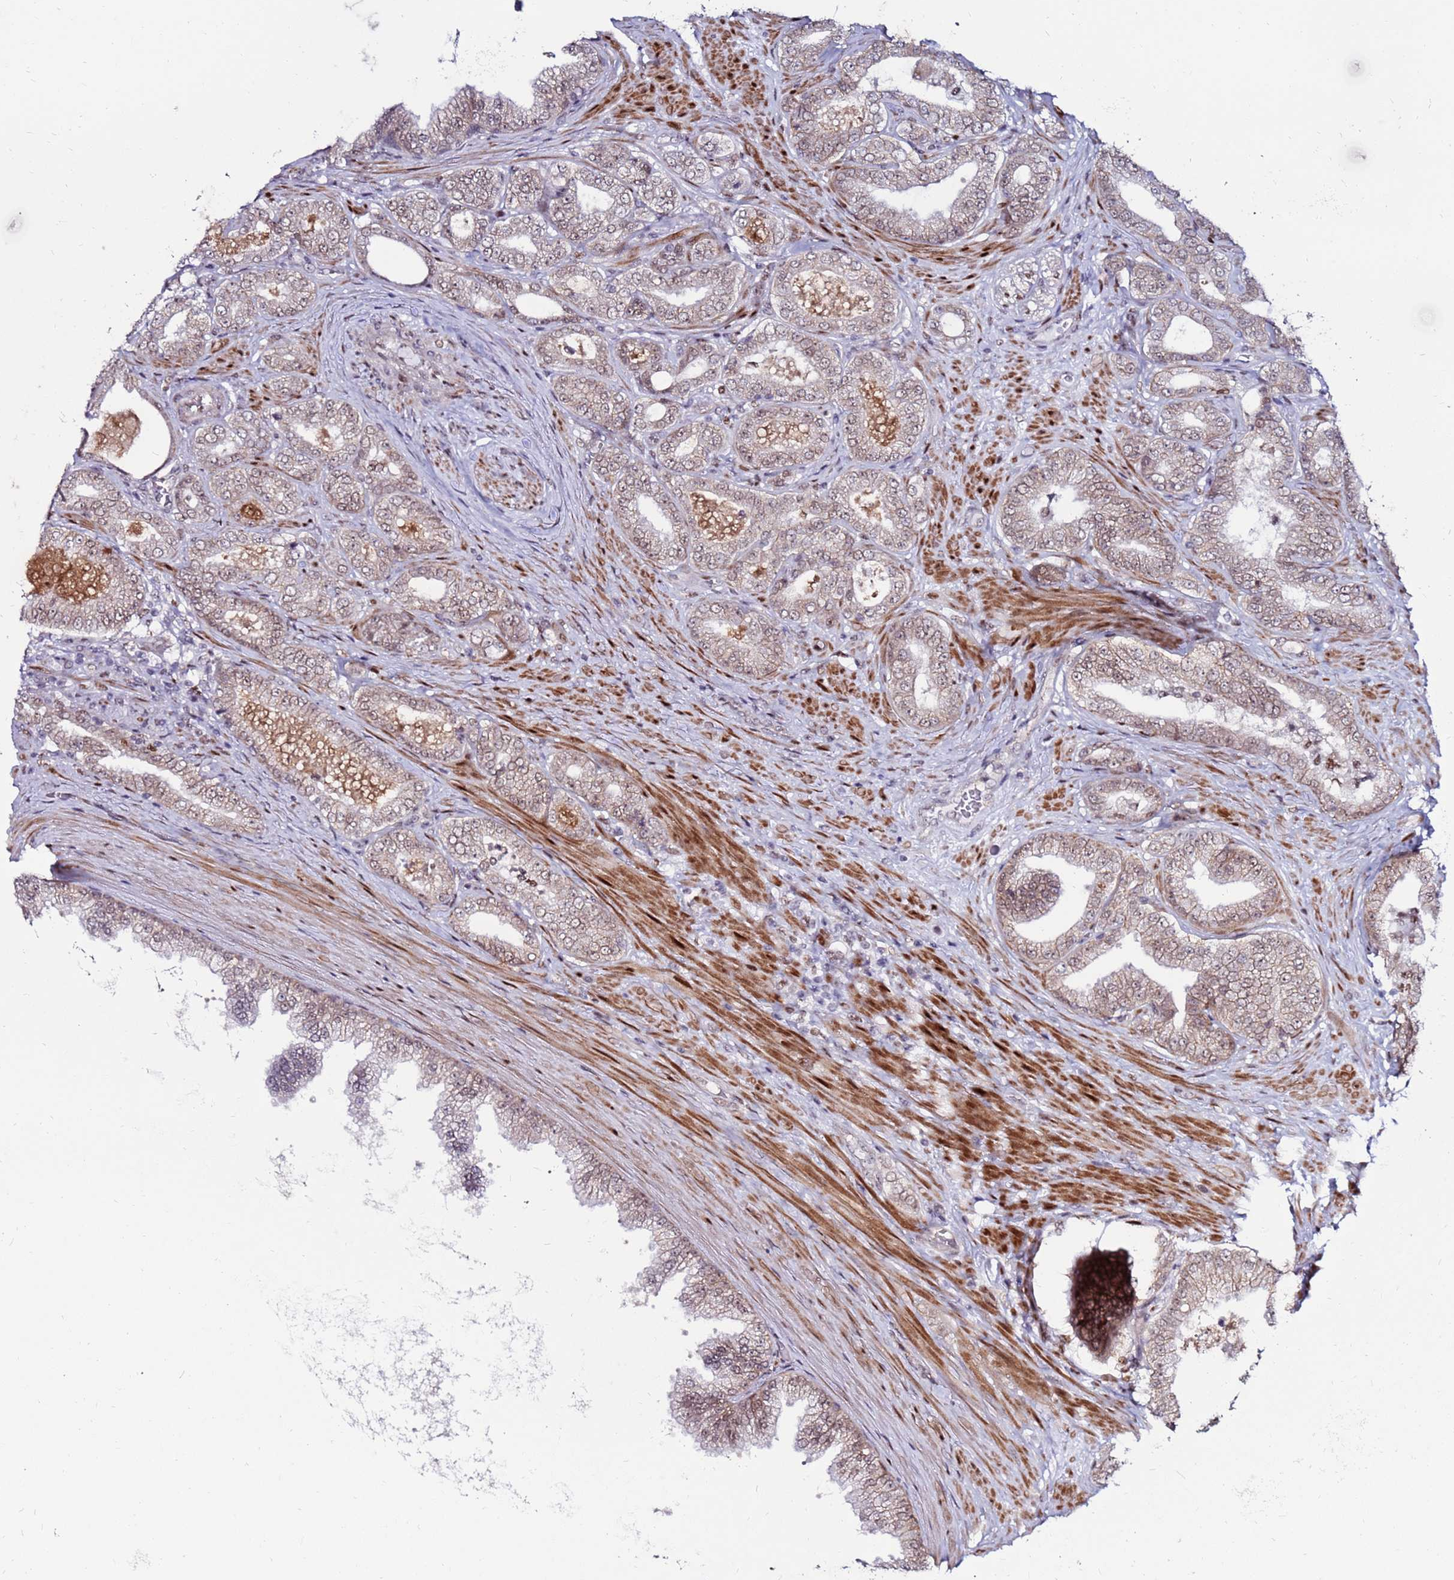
{"staining": {"intensity": "weak", "quantity": "25%-75%", "location": "cytoplasmic/membranous"}, "tissue": "prostate cancer", "cell_type": "Tumor cells", "image_type": "cancer", "snomed": [{"axis": "morphology", "description": "Adenocarcinoma, Low grade"}, {"axis": "topography", "description": "Prostate"}], "caption": "This is an image of immunohistochemistry staining of prostate low-grade adenocarcinoma, which shows weak expression in the cytoplasmic/membranous of tumor cells.", "gene": "KPNA4", "patient": {"sex": "male", "age": 63}}